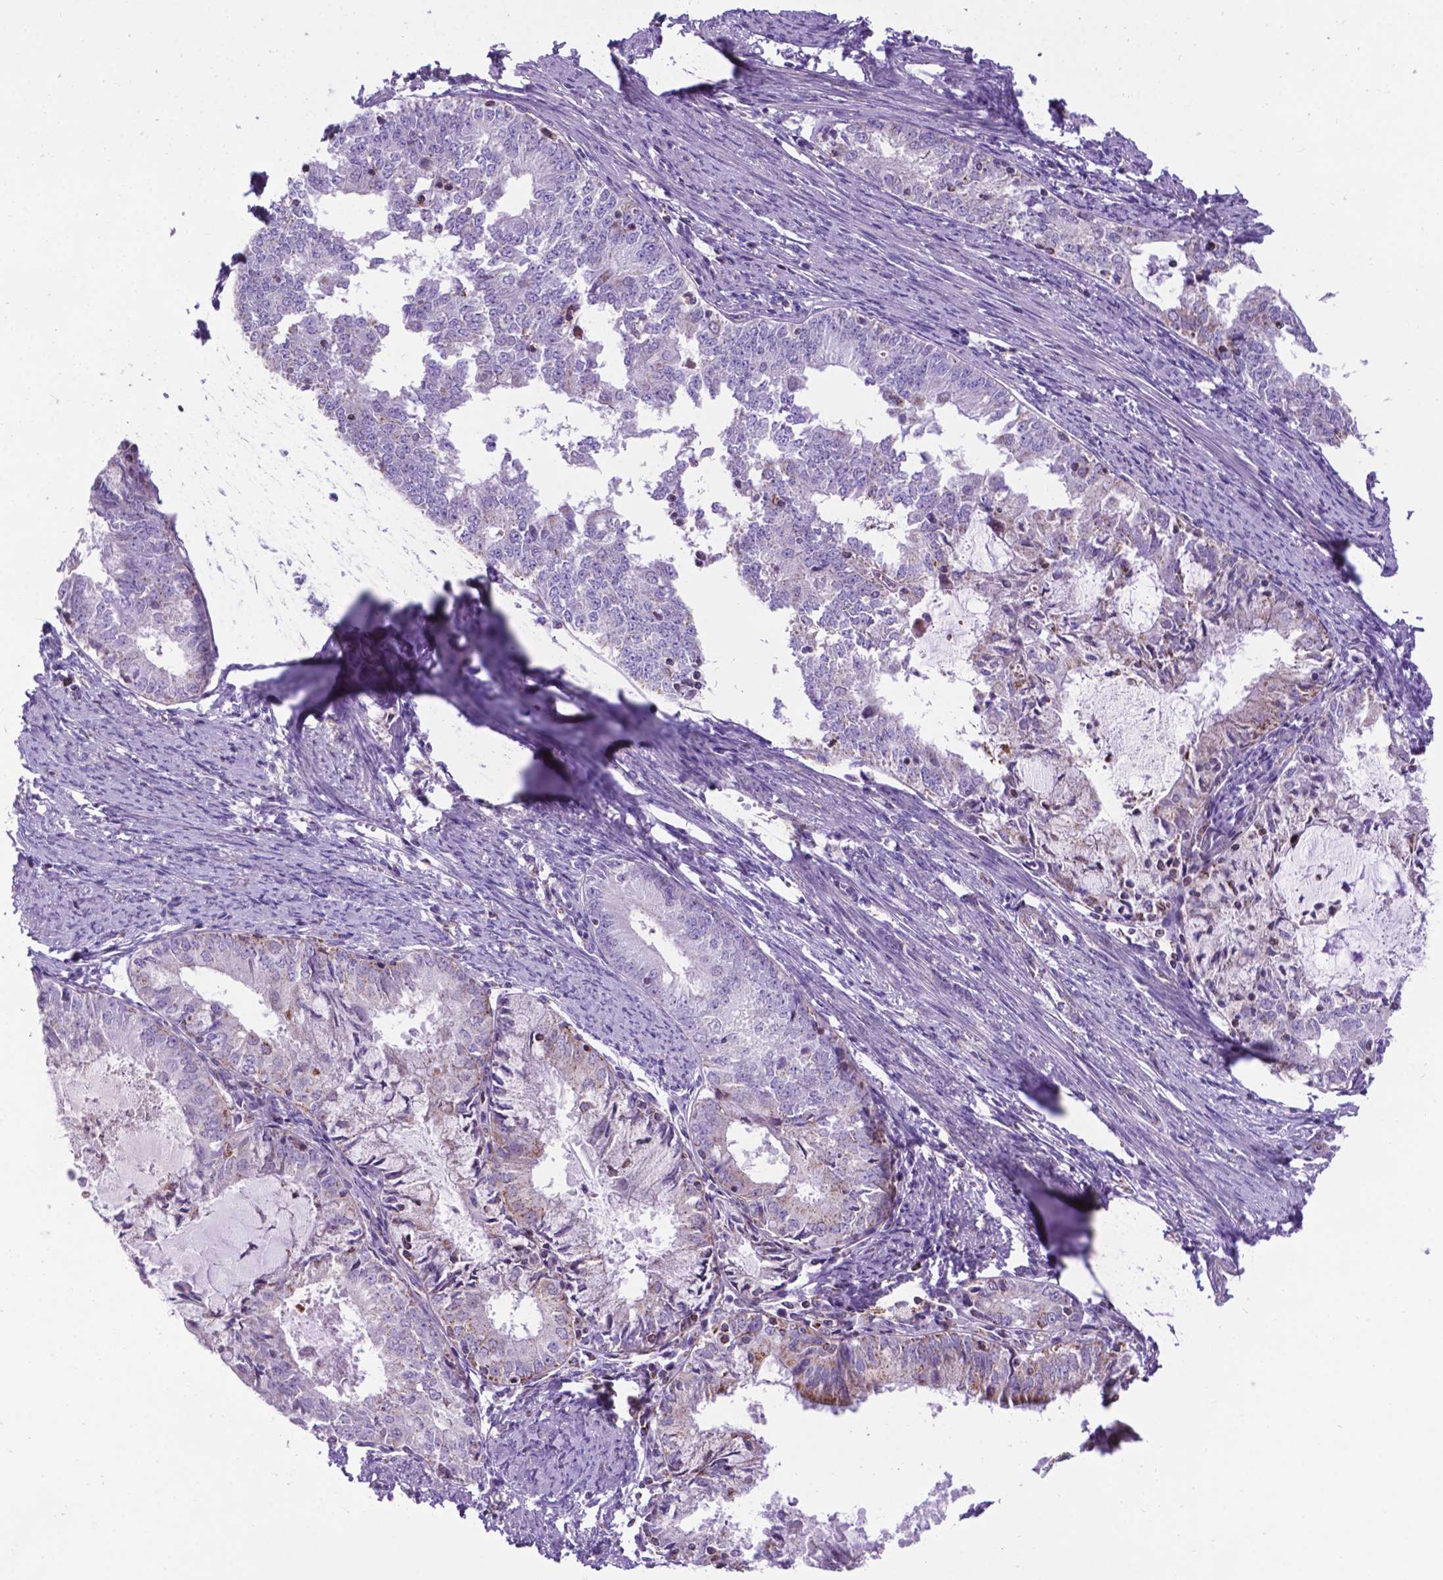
{"staining": {"intensity": "negative", "quantity": "none", "location": "none"}, "tissue": "endometrial cancer", "cell_type": "Tumor cells", "image_type": "cancer", "snomed": [{"axis": "morphology", "description": "Adenocarcinoma, NOS"}, {"axis": "topography", "description": "Endometrium"}], "caption": "A high-resolution photomicrograph shows immunohistochemistry staining of adenocarcinoma (endometrial), which displays no significant positivity in tumor cells.", "gene": "POU3F3", "patient": {"sex": "female", "age": 57}}